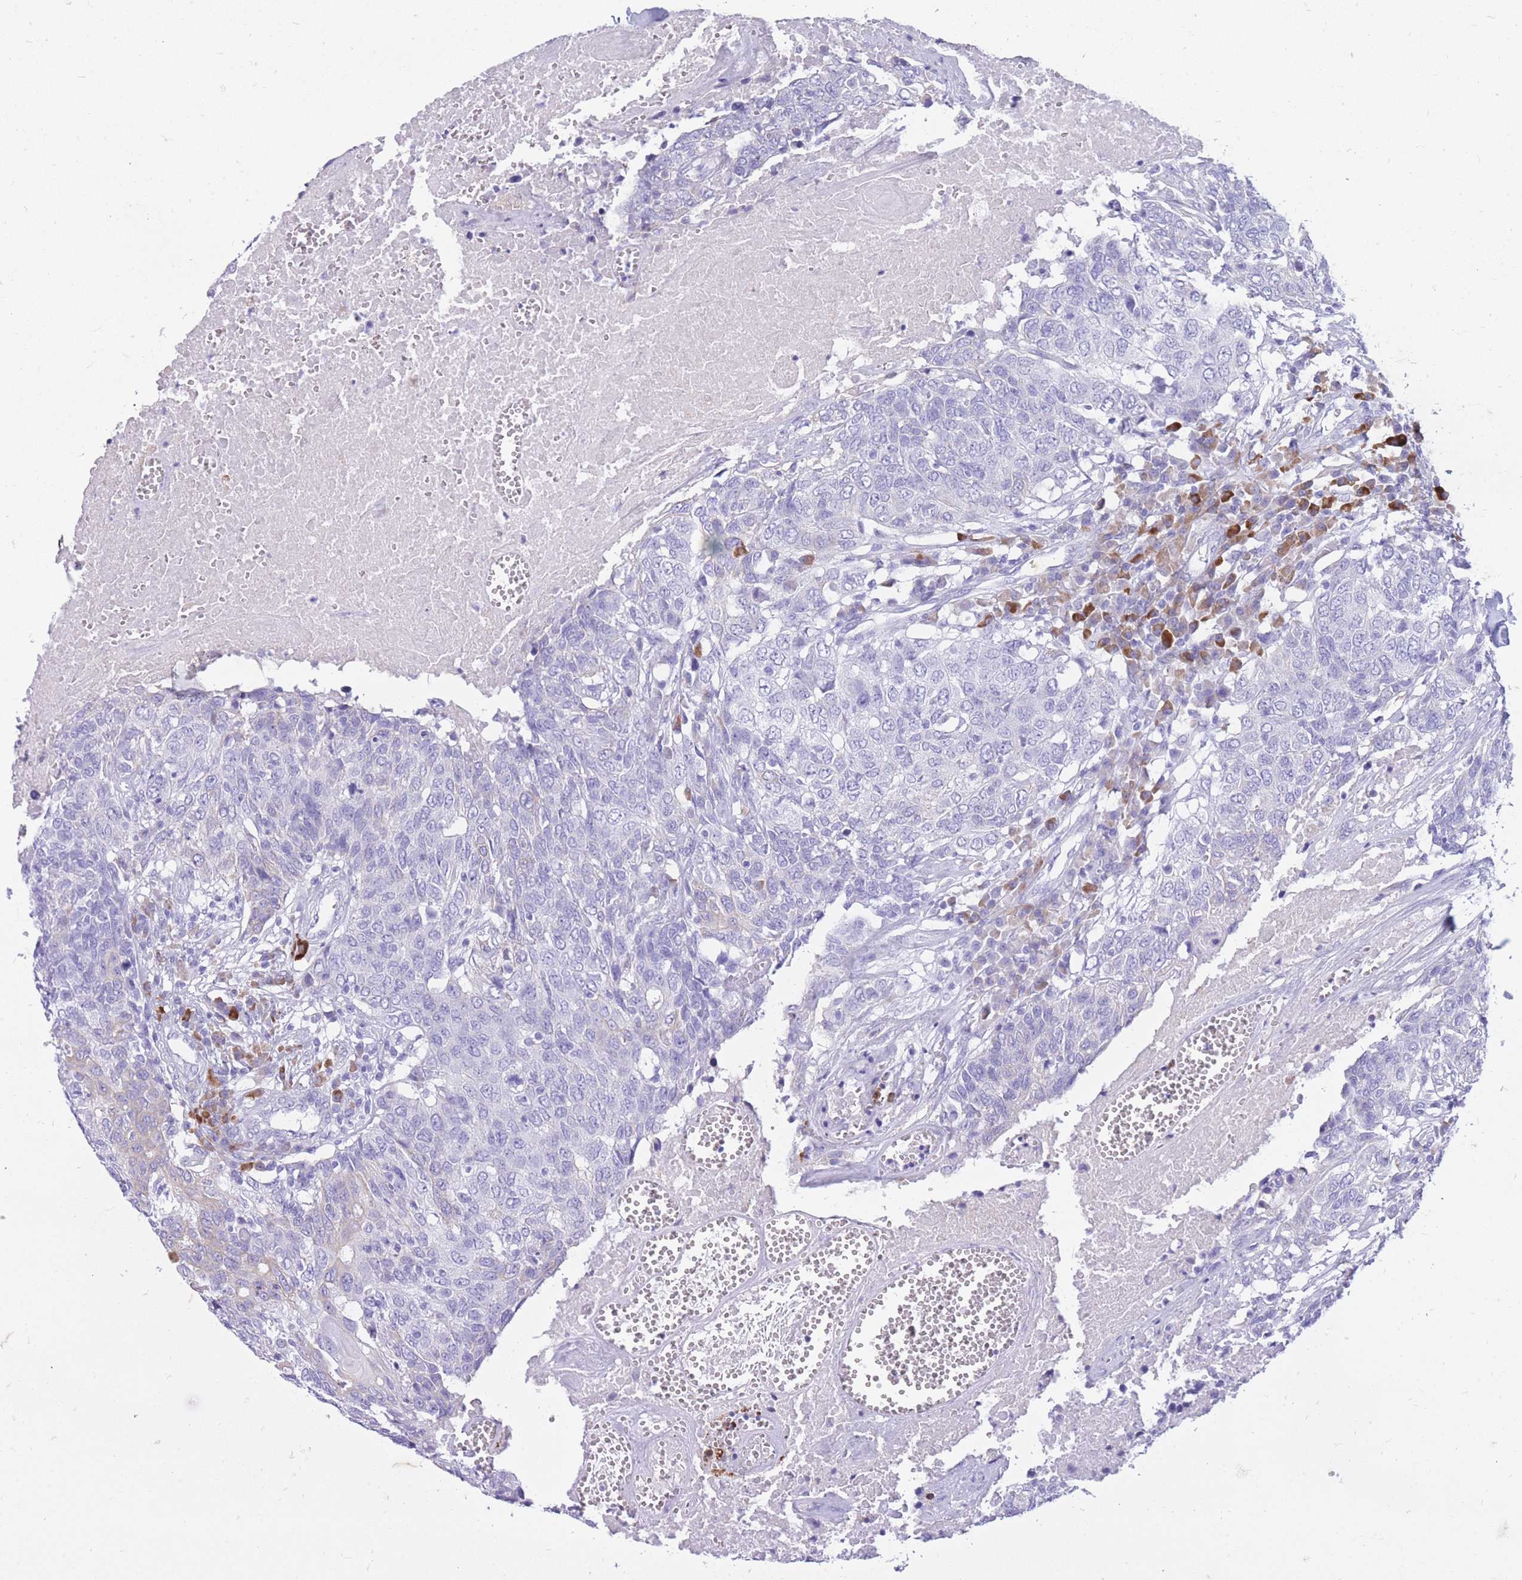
{"staining": {"intensity": "negative", "quantity": "none", "location": "none"}, "tissue": "head and neck cancer", "cell_type": "Tumor cells", "image_type": "cancer", "snomed": [{"axis": "morphology", "description": "Squamous cell carcinoma, NOS"}, {"axis": "topography", "description": "Head-Neck"}], "caption": "A high-resolution histopathology image shows IHC staining of head and neck cancer, which shows no significant staining in tumor cells.", "gene": "ZFP37", "patient": {"sex": "male", "age": 66}}